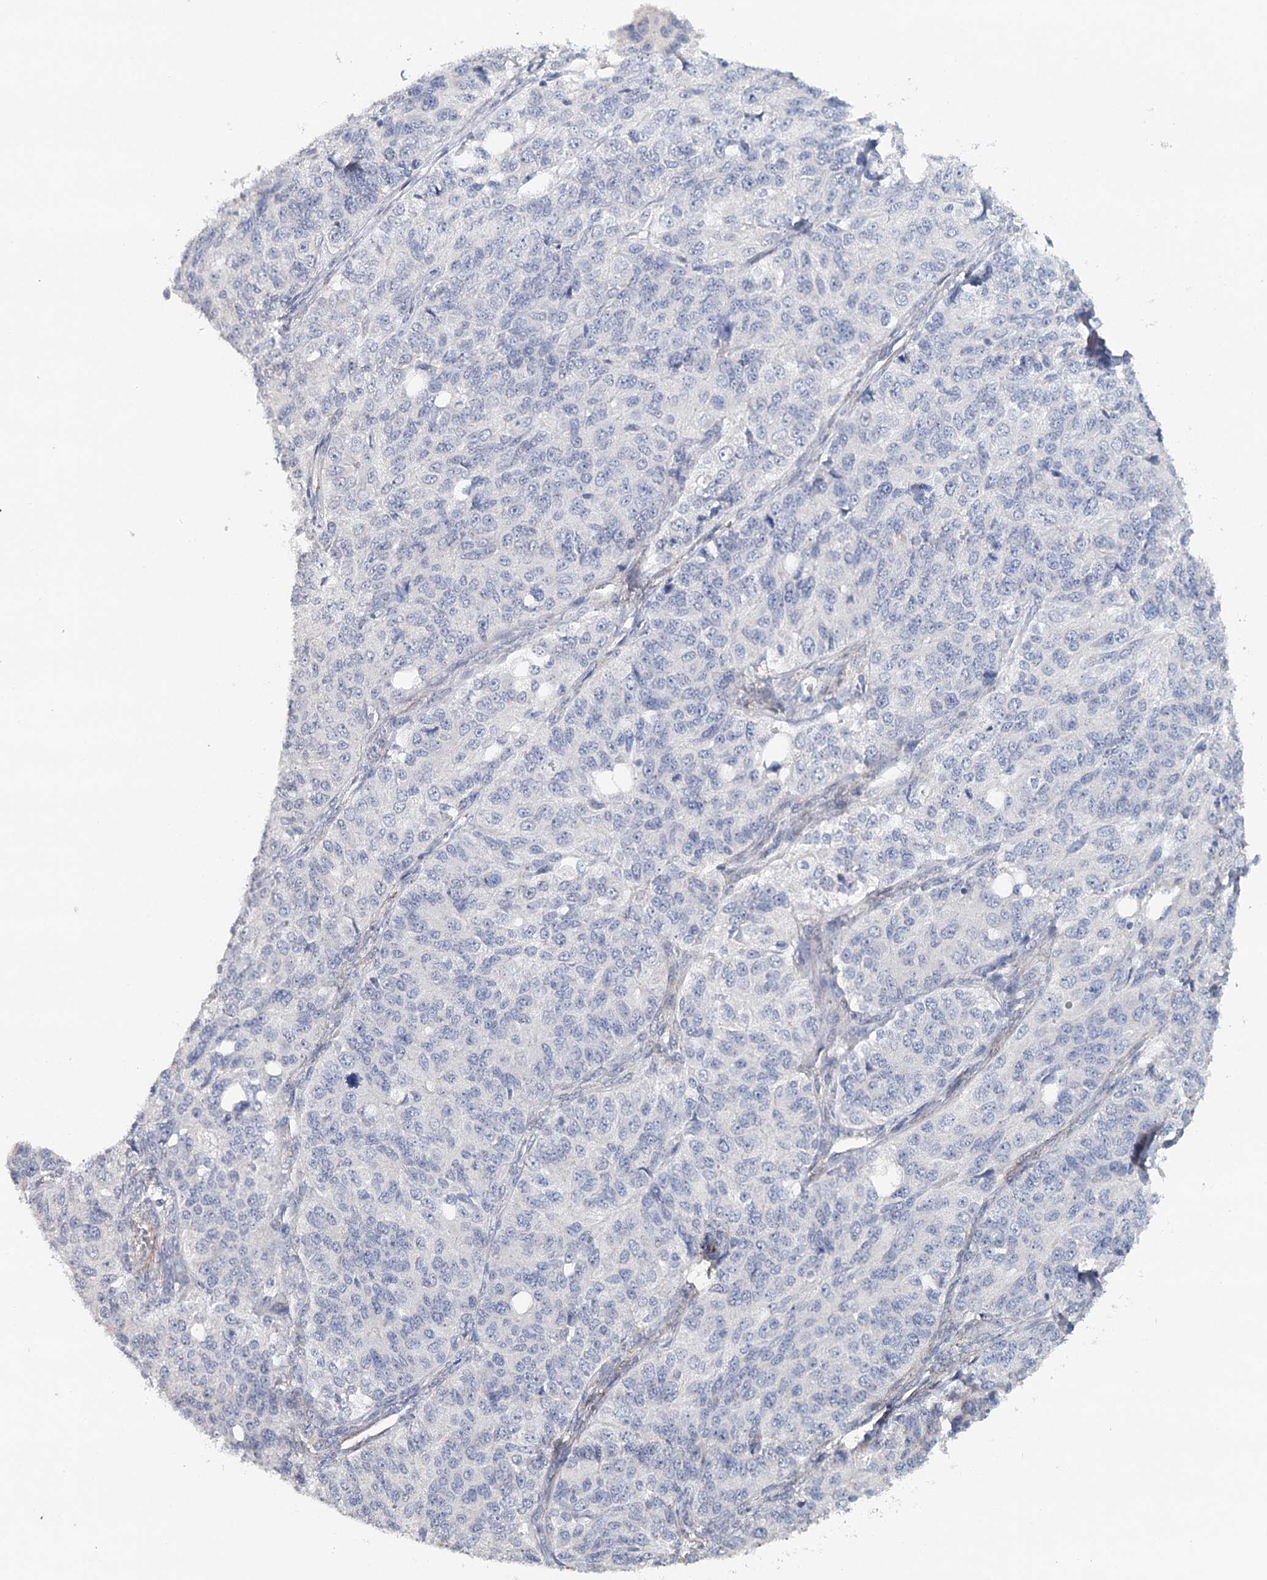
{"staining": {"intensity": "negative", "quantity": "none", "location": "none"}, "tissue": "ovarian cancer", "cell_type": "Tumor cells", "image_type": "cancer", "snomed": [{"axis": "morphology", "description": "Carcinoma, endometroid"}, {"axis": "topography", "description": "Ovary"}], "caption": "IHC image of neoplastic tissue: ovarian endometroid carcinoma stained with DAB (3,3'-diaminobenzidine) exhibits no significant protein positivity in tumor cells.", "gene": "SYNPO", "patient": {"sex": "female", "age": 51}}